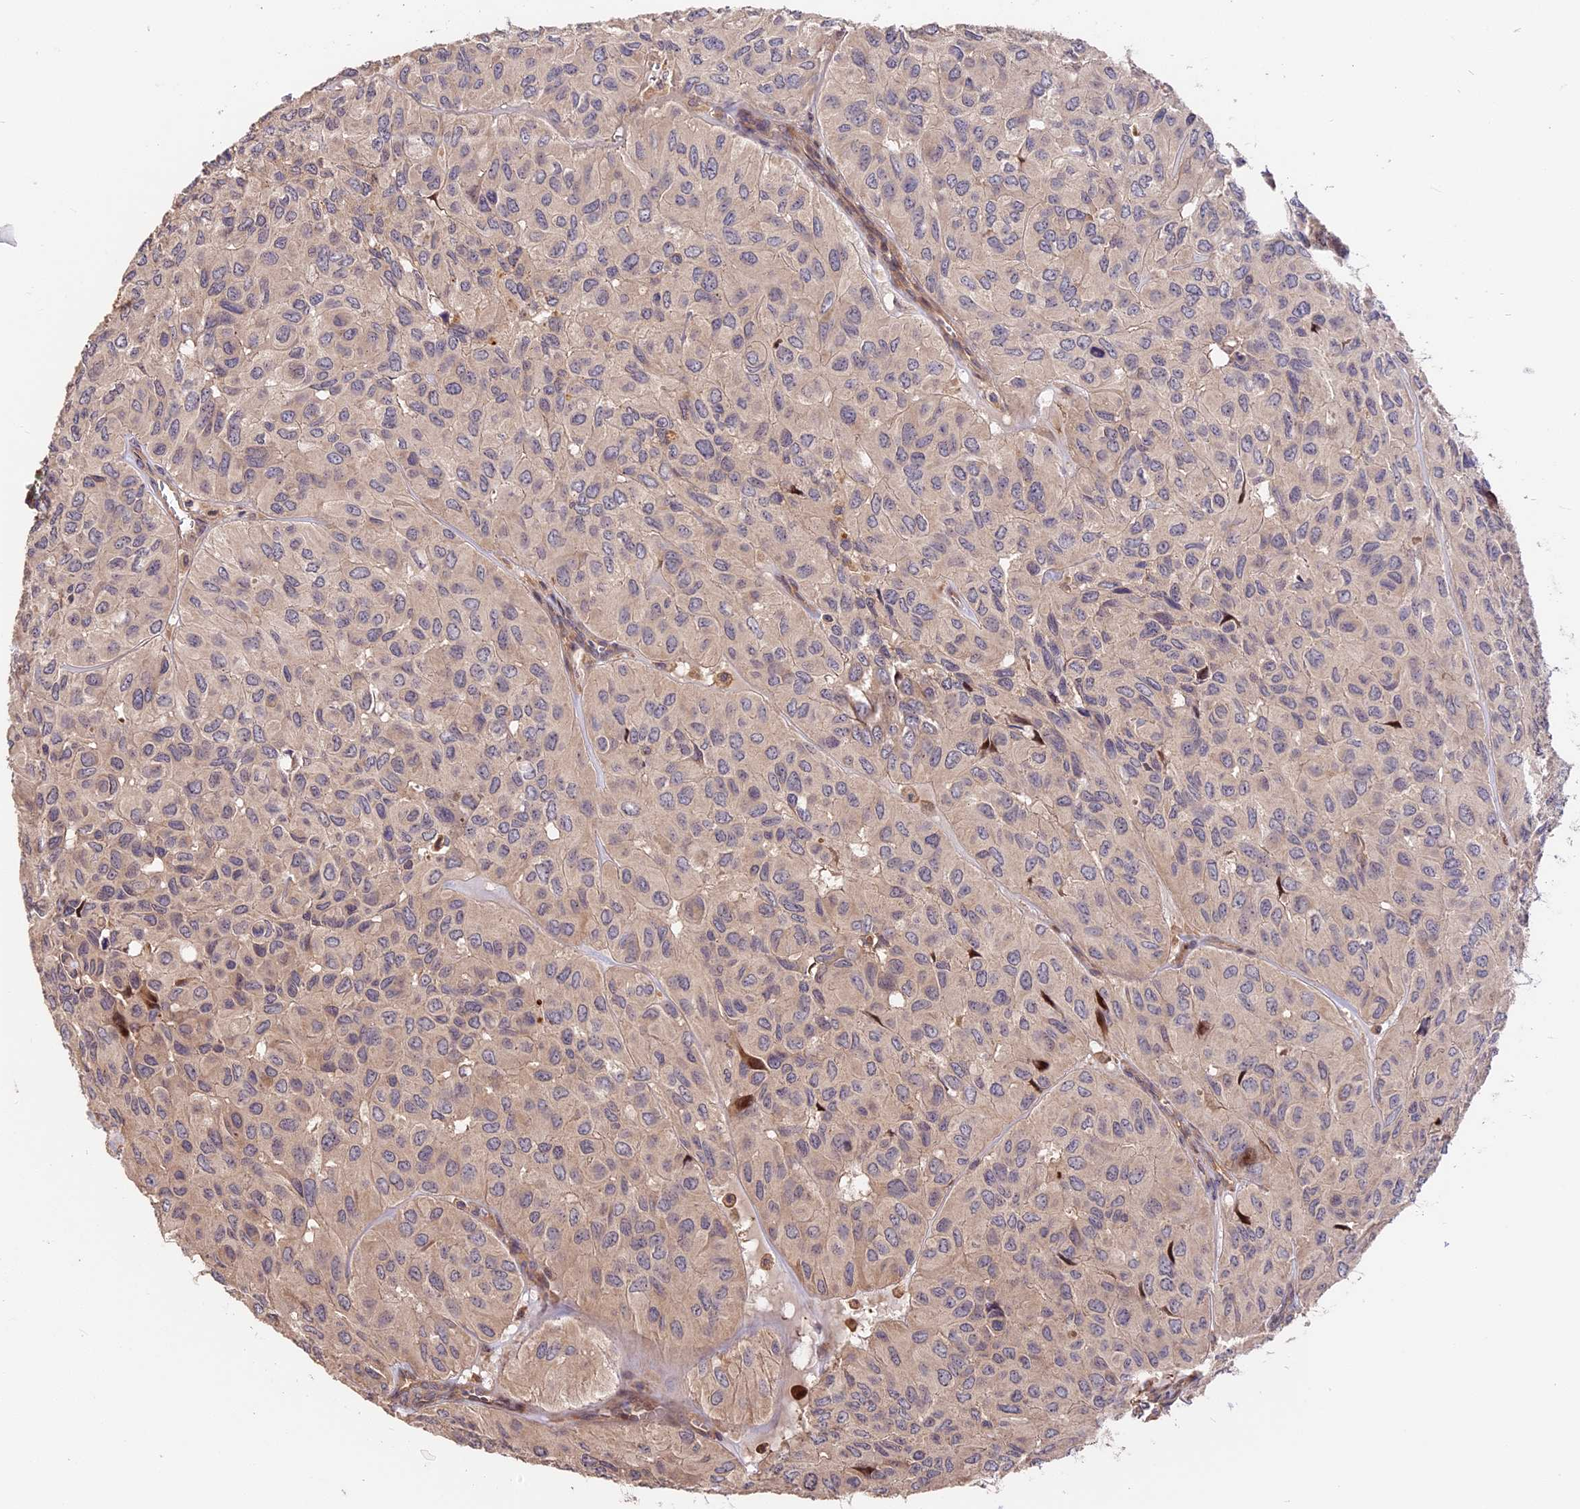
{"staining": {"intensity": "negative", "quantity": "none", "location": "none"}, "tissue": "head and neck cancer", "cell_type": "Tumor cells", "image_type": "cancer", "snomed": [{"axis": "morphology", "description": "Adenocarcinoma, NOS"}, {"axis": "topography", "description": "Salivary gland, NOS"}, {"axis": "topography", "description": "Head-Neck"}], "caption": "A histopathology image of head and neck adenocarcinoma stained for a protein displays no brown staining in tumor cells. (Immunohistochemistry (ihc), brightfield microscopy, high magnification).", "gene": "ARHGAP17", "patient": {"sex": "female", "age": 76}}